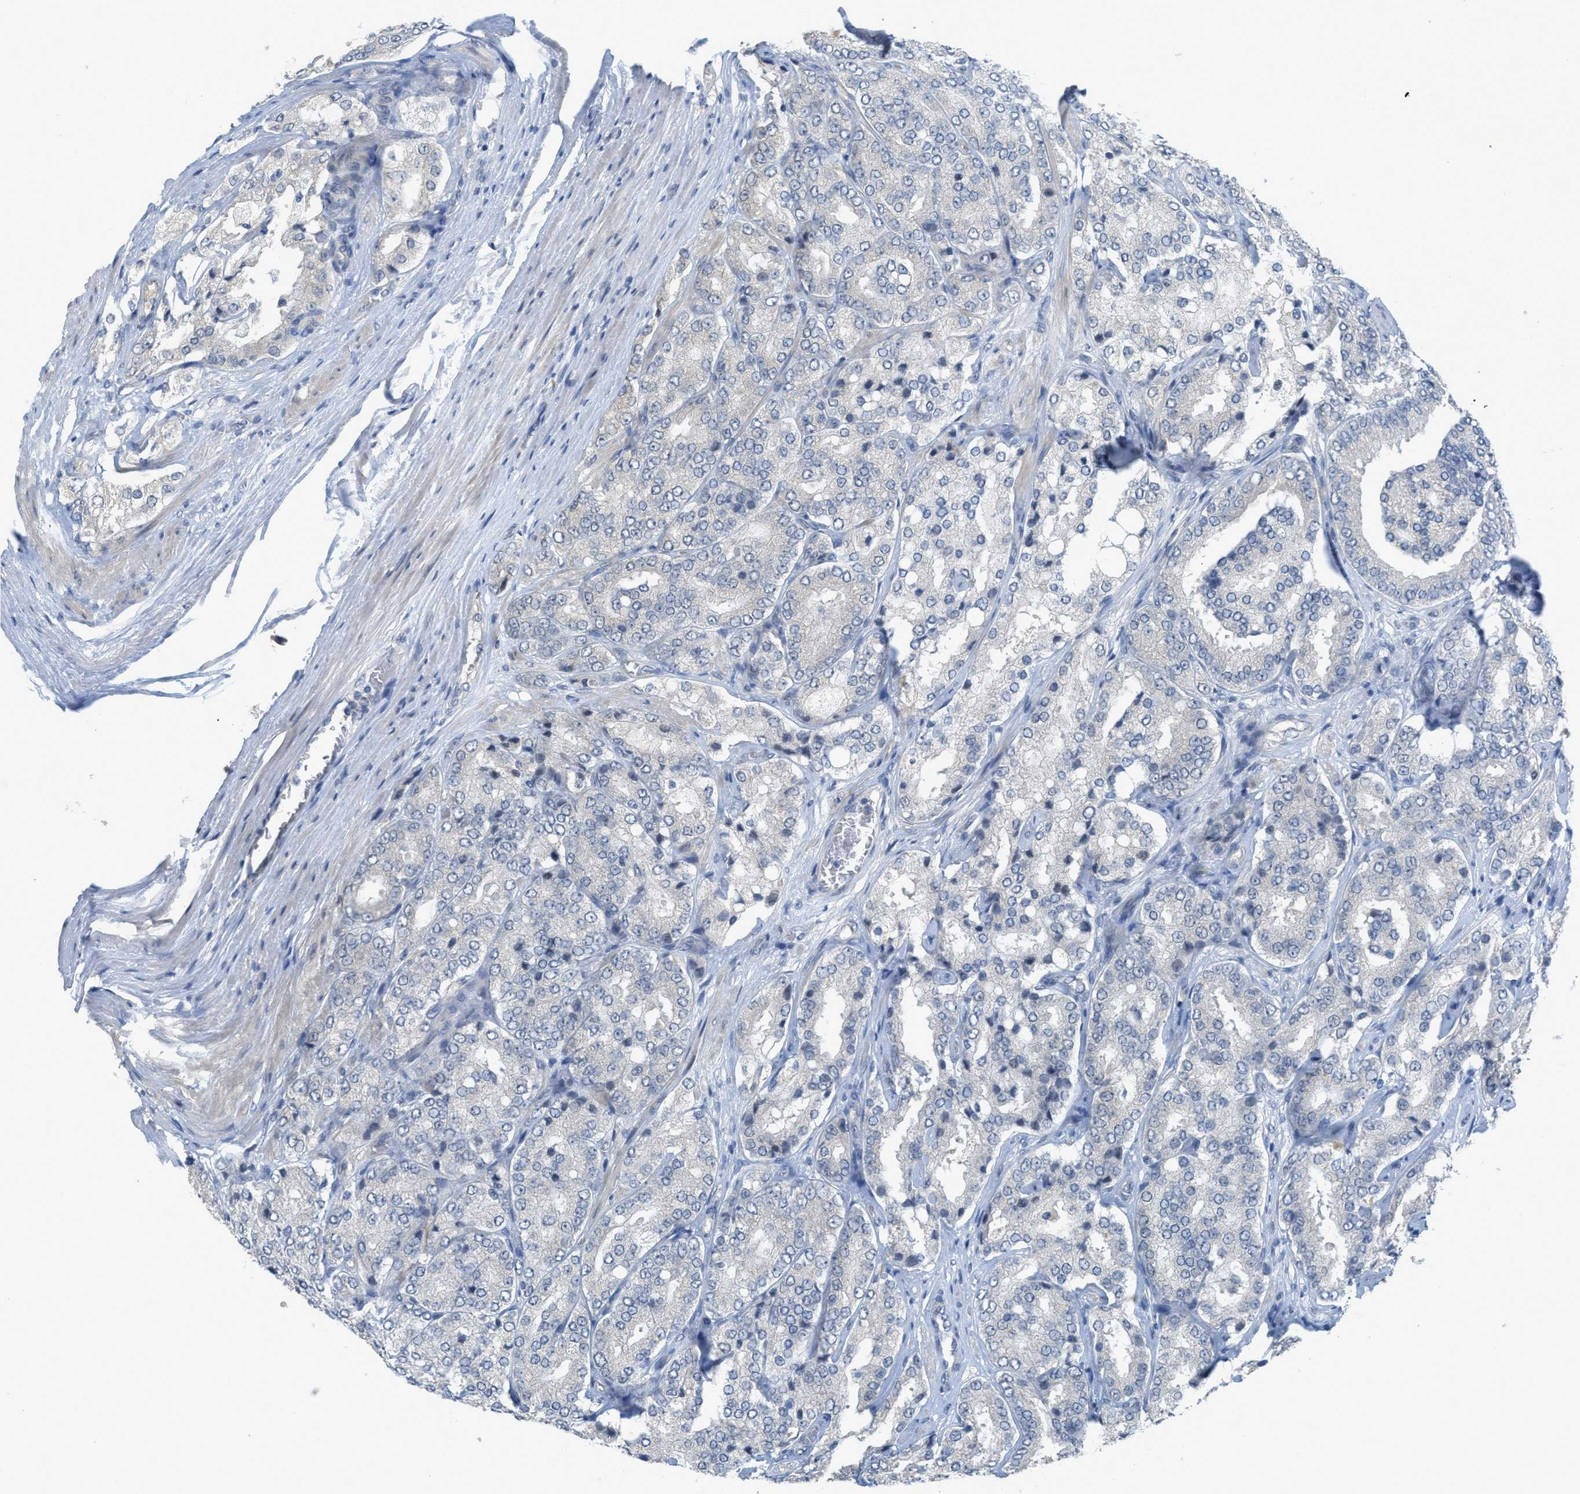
{"staining": {"intensity": "negative", "quantity": "none", "location": "none"}, "tissue": "prostate cancer", "cell_type": "Tumor cells", "image_type": "cancer", "snomed": [{"axis": "morphology", "description": "Adenocarcinoma, High grade"}, {"axis": "topography", "description": "Prostate"}], "caption": "This is an IHC photomicrograph of adenocarcinoma (high-grade) (prostate). There is no staining in tumor cells.", "gene": "TNFAIP1", "patient": {"sex": "male", "age": 65}}